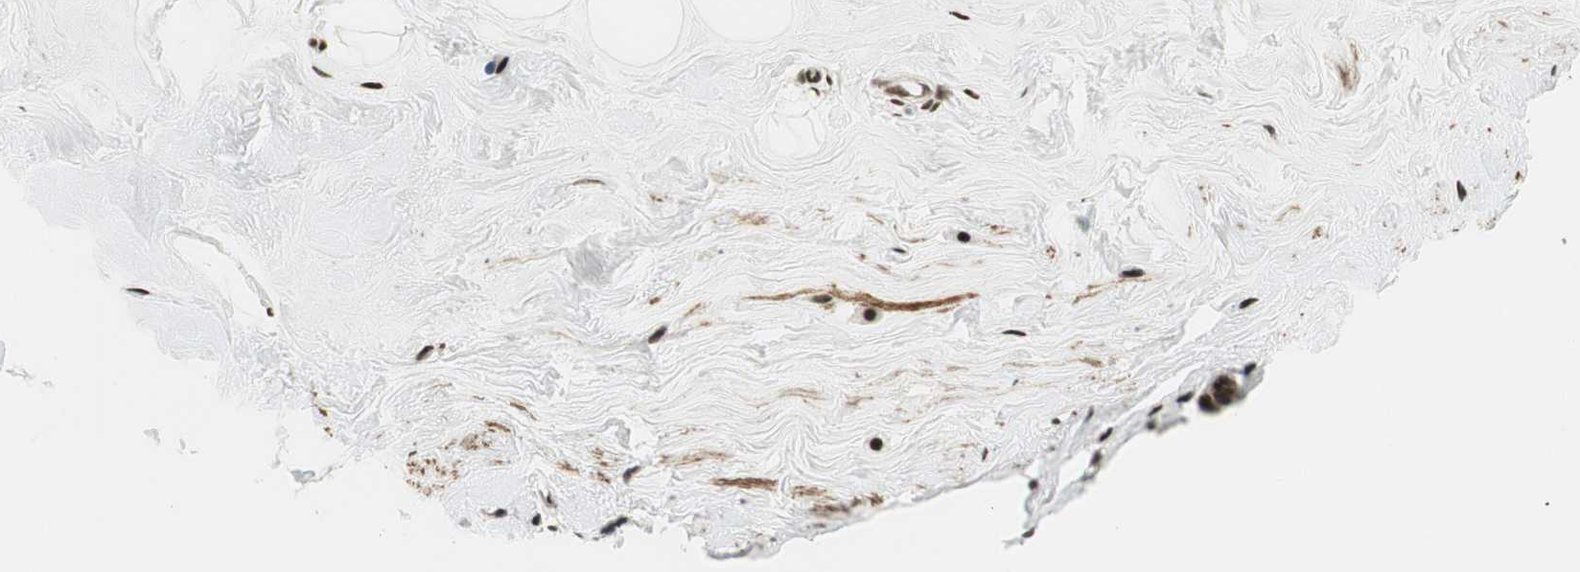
{"staining": {"intensity": "strong", "quantity": ">75%", "location": "nuclear"}, "tissue": "breast", "cell_type": "Adipocytes", "image_type": "normal", "snomed": [{"axis": "morphology", "description": "Normal tissue, NOS"}, {"axis": "topography", "description": "Breast"}], "caption": "IHC of unremarkable human breast demonstrates high levels of strong nuclear expression in about >75% of adipocytes.", "gene": "RING1", "patient": {"sex": "female", "age": 23}}